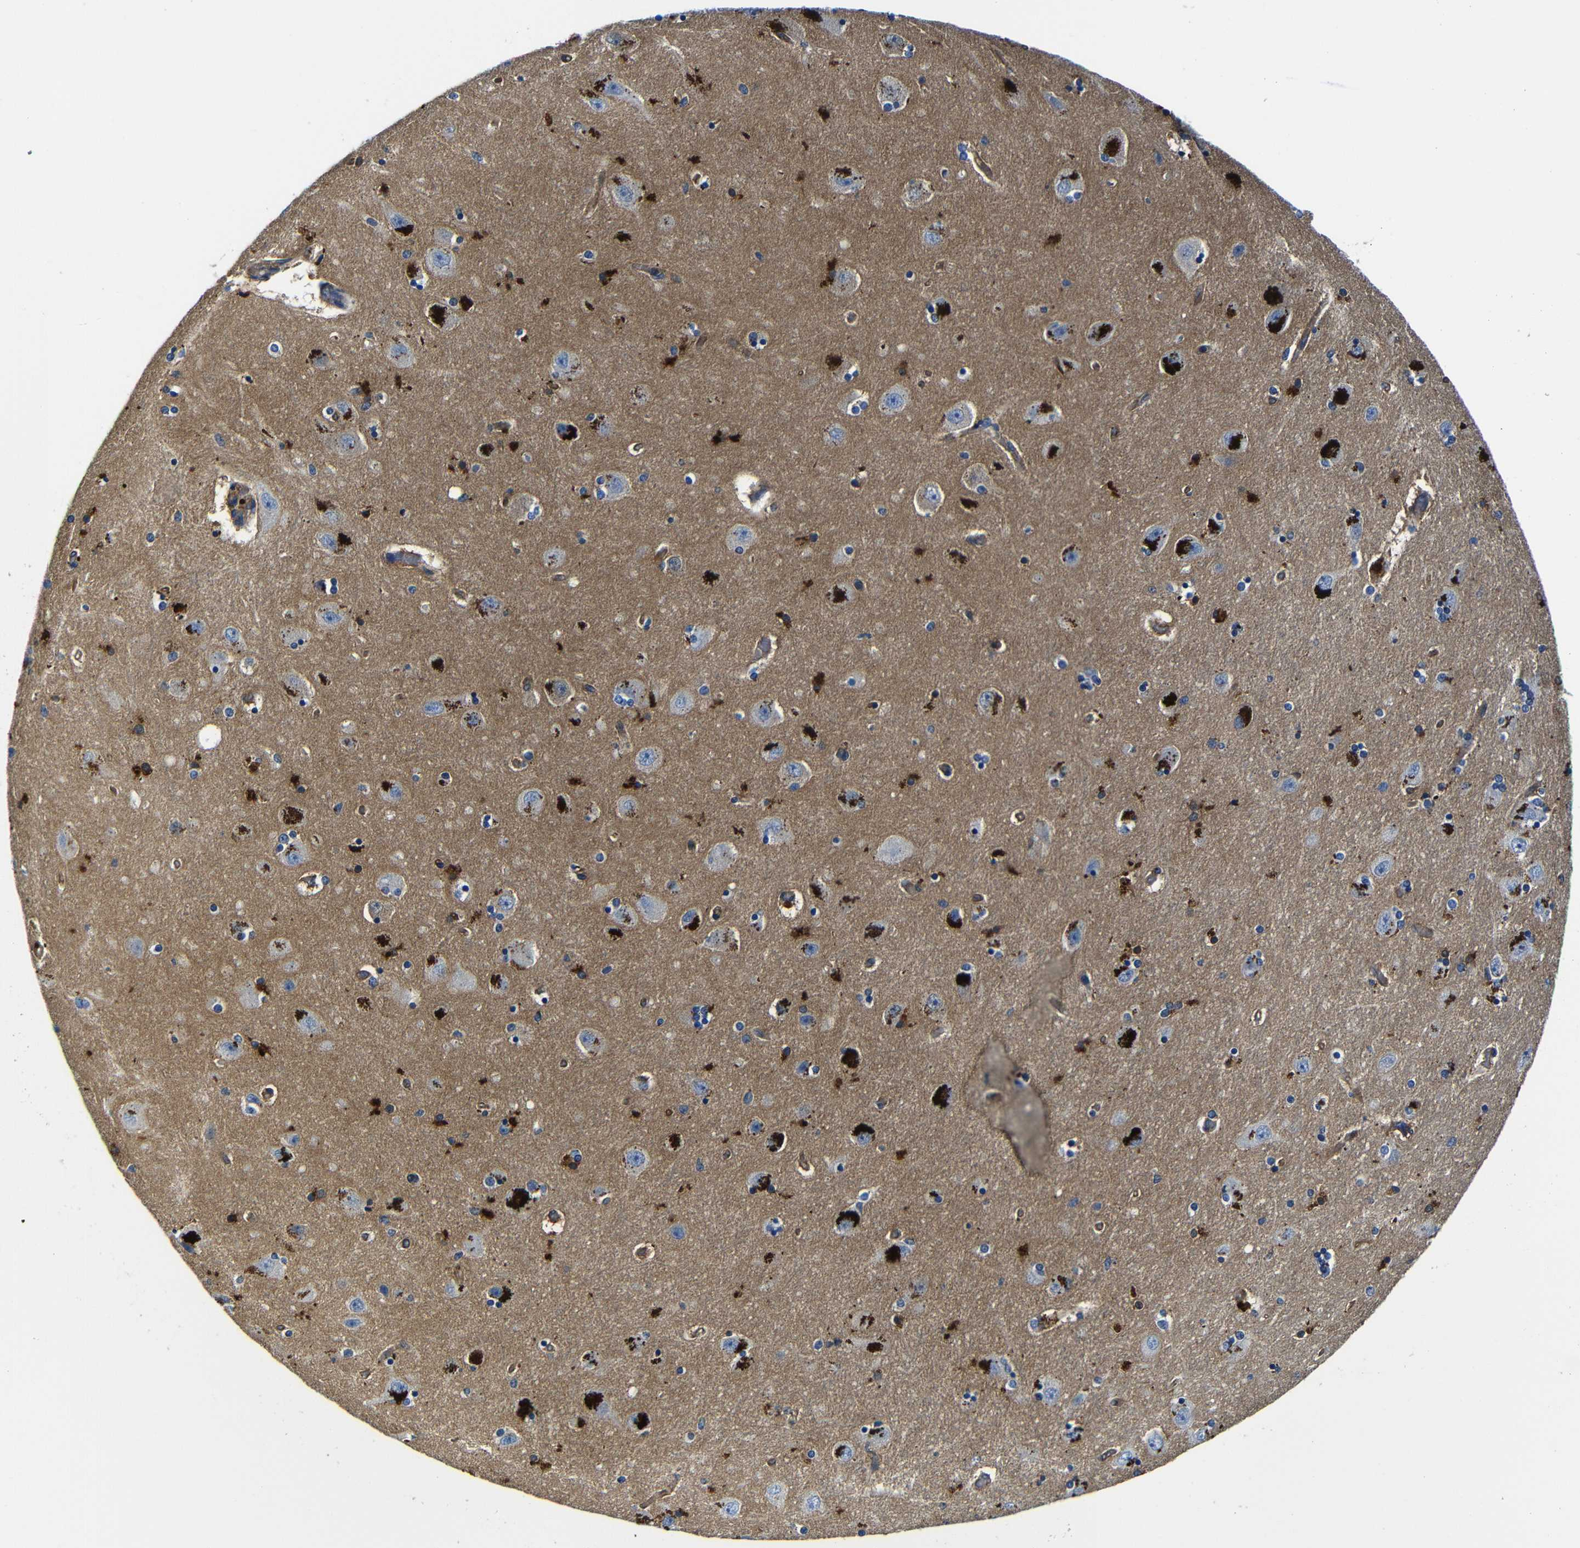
{"staining": {"intensity": "moderate", "quantity": "25%-75%", "location": "cytoplasmic/membranous"}, "tissue": "hippocampus", "cell_type": "Glial cells", "image_type": "normal", "snomed": [{"axis": "morphology", "description": "Normal tissue, NOS"}, {"axis": "topography", "description": "Hippocampus"}], "caption": "Immunohistochemistry of normal hippocampus shows medium levels of moderate cytoplasmic/membranous staining in about 25%-75% of glial cells.", "gene": "GIMAP2", "patient": {"sex": "female", "age": 54}}